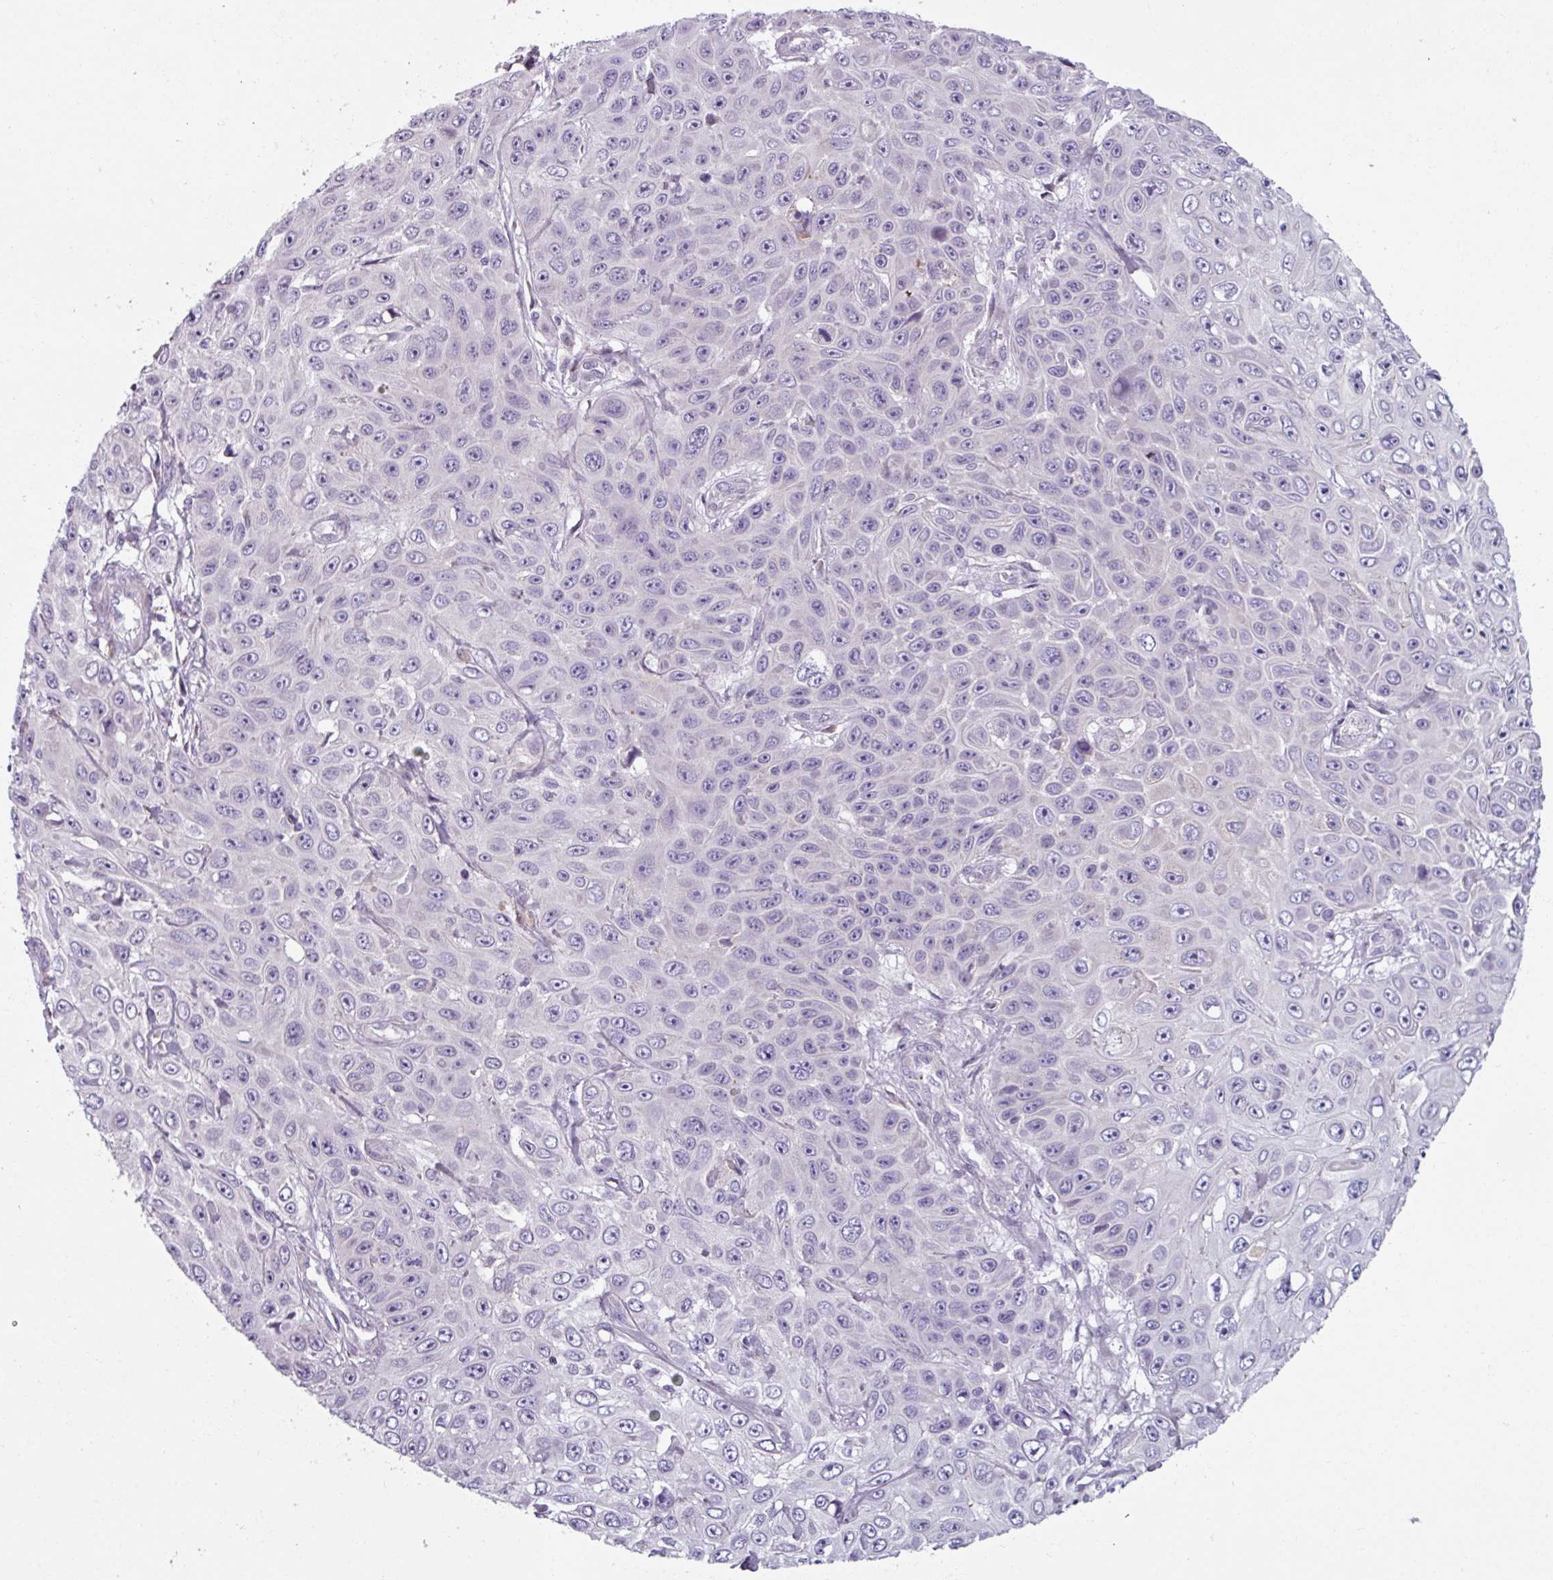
{"staining": {"intensity": "negative", "quantity": "none", "location": "none"}, "tissue": "skin cancer", "cell_type": "Tumor cells", "image_type": "cancer", "snomed": [{"axis": "morphology", "description": "Squamous cell carcinoma, NOS"}, {"axis": "topography", "description": "Skin"}], "caption": "High magnification brightfield microscopy of skin squamous cell carcinoma stained with DAB (brown) and counterstained with hematoxylin (blue): tumor cells show no significant expression.", "gene": "SMIM11", "patient": {"sex": "male", "age": 82}}